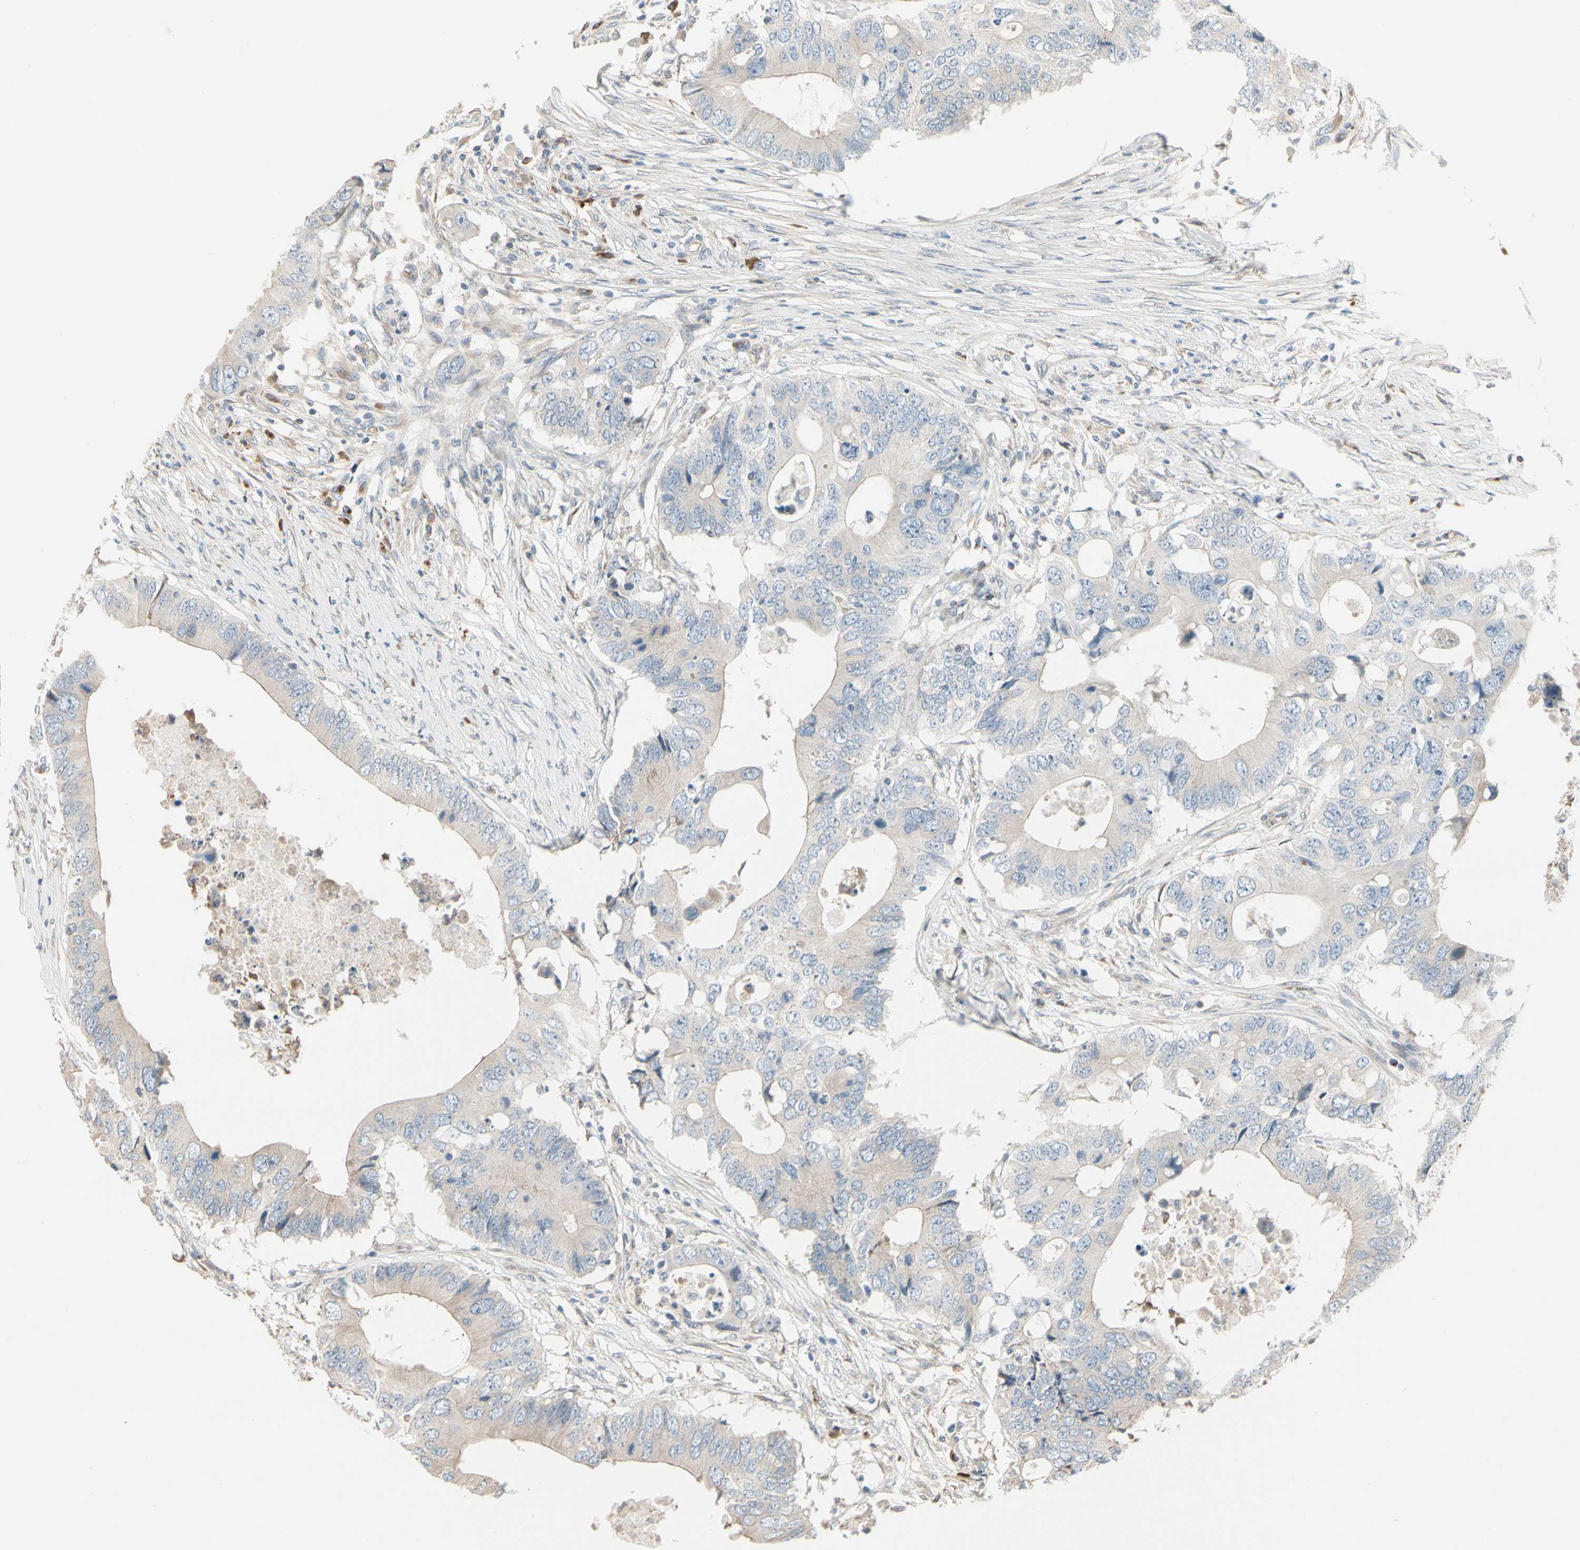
{"staining": {"intensity": "weak", "quantity": ">75%", "location": "cytoplasmic/membranous"}, "tissue": "colorectal cancer", "cell_type": "Tumor cells", "image_type": "cancer", "snomed": [{"axis": "morphology", "description": "Adenocarcinoma, NOS"}, {"axis": "topography", "description": "Colon"}], "caption": "Human colorectal cancer (adenocarcinoma) stained for a protein (brown) reveals weak cytoplasmic/membranous positive positivity in about >75% of tumor cells.", "gene": "NUCB2", "patient": {"sex": "male", "age": 71}}